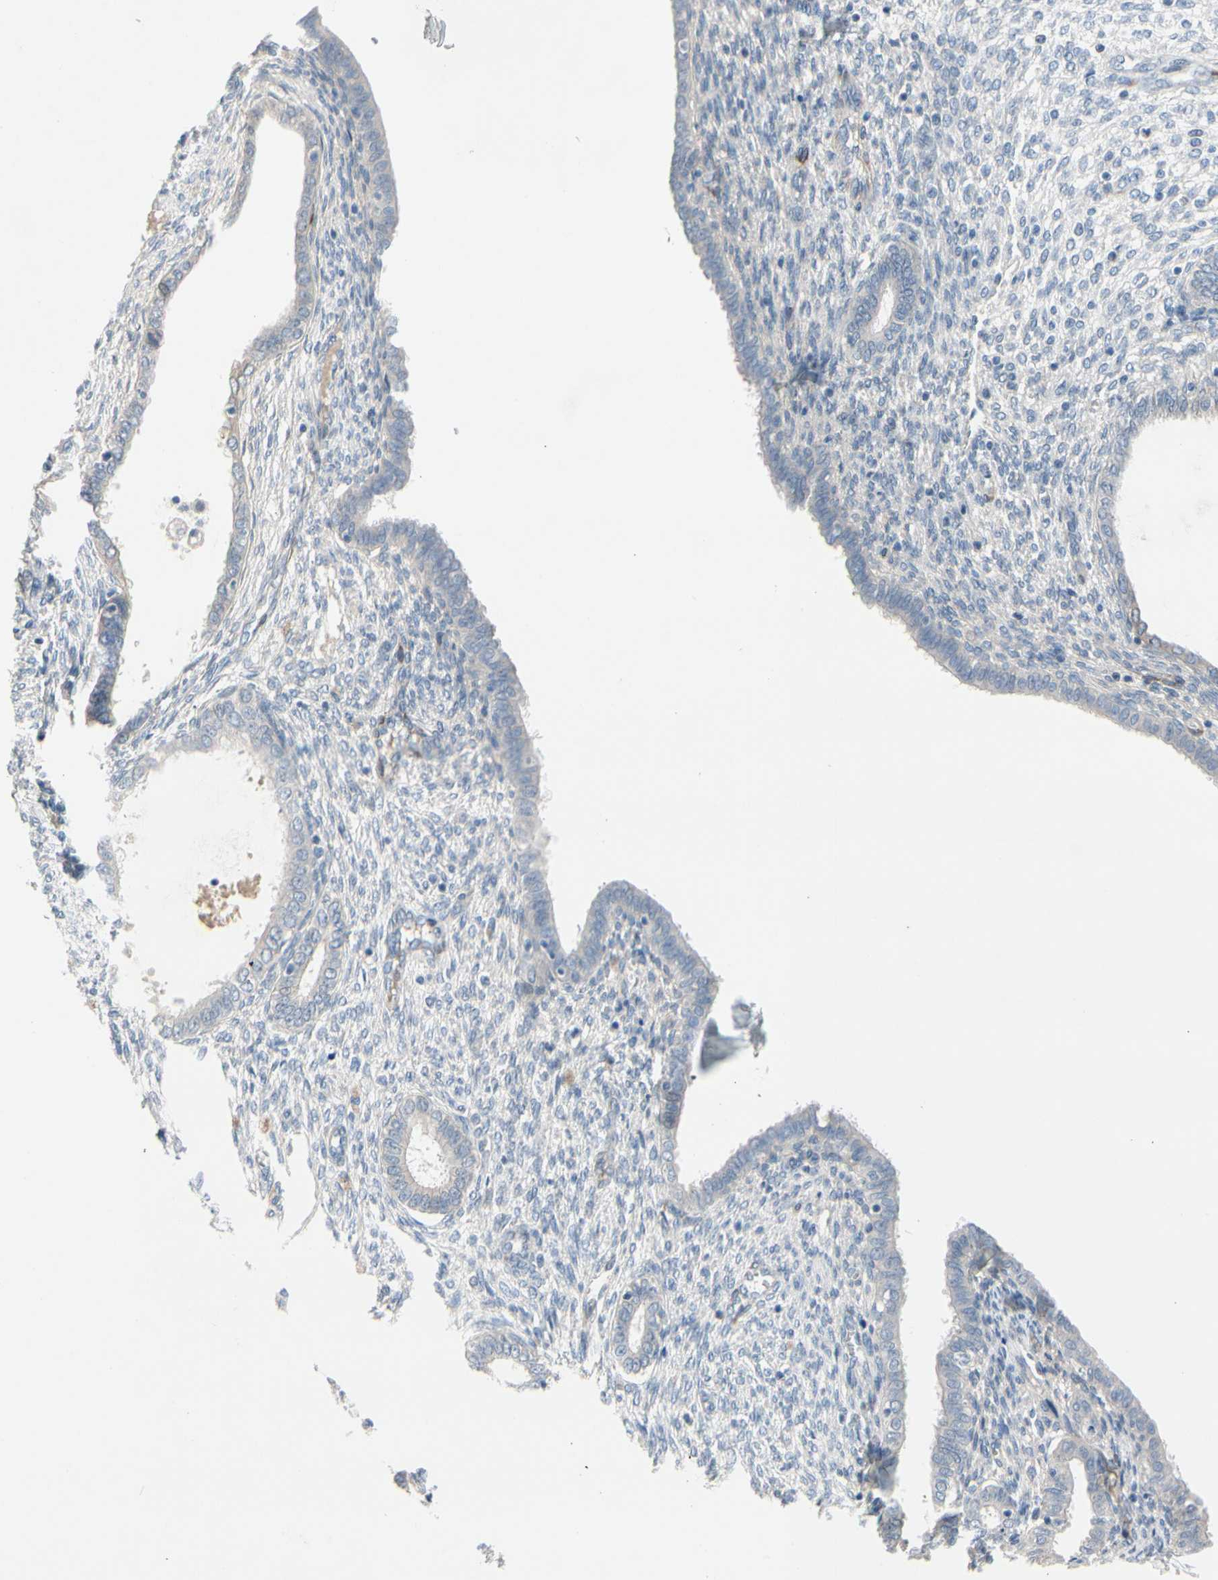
{"staining": {"intensity": "negative", "quantity": "none", "location": "none"}, "tissue": "endometrium", "cell_type": "Cells in endometrial stroma", "image_type": "normal", "snomed": [{"axis": "morphology", "description": "Normal tissue, NOS"}, {"axis": "topography", "description": "Endometrium"}], "caption": "IHC photomicrograph of benign endometrium: human endometrium stained with DAB demonstrates no significant protein staining in cells in endometrial stroma. (IHC, brightfield microscopy, high magnification).", "gene": "MAP2", "patient": {"sex": "female", "age": 72}}